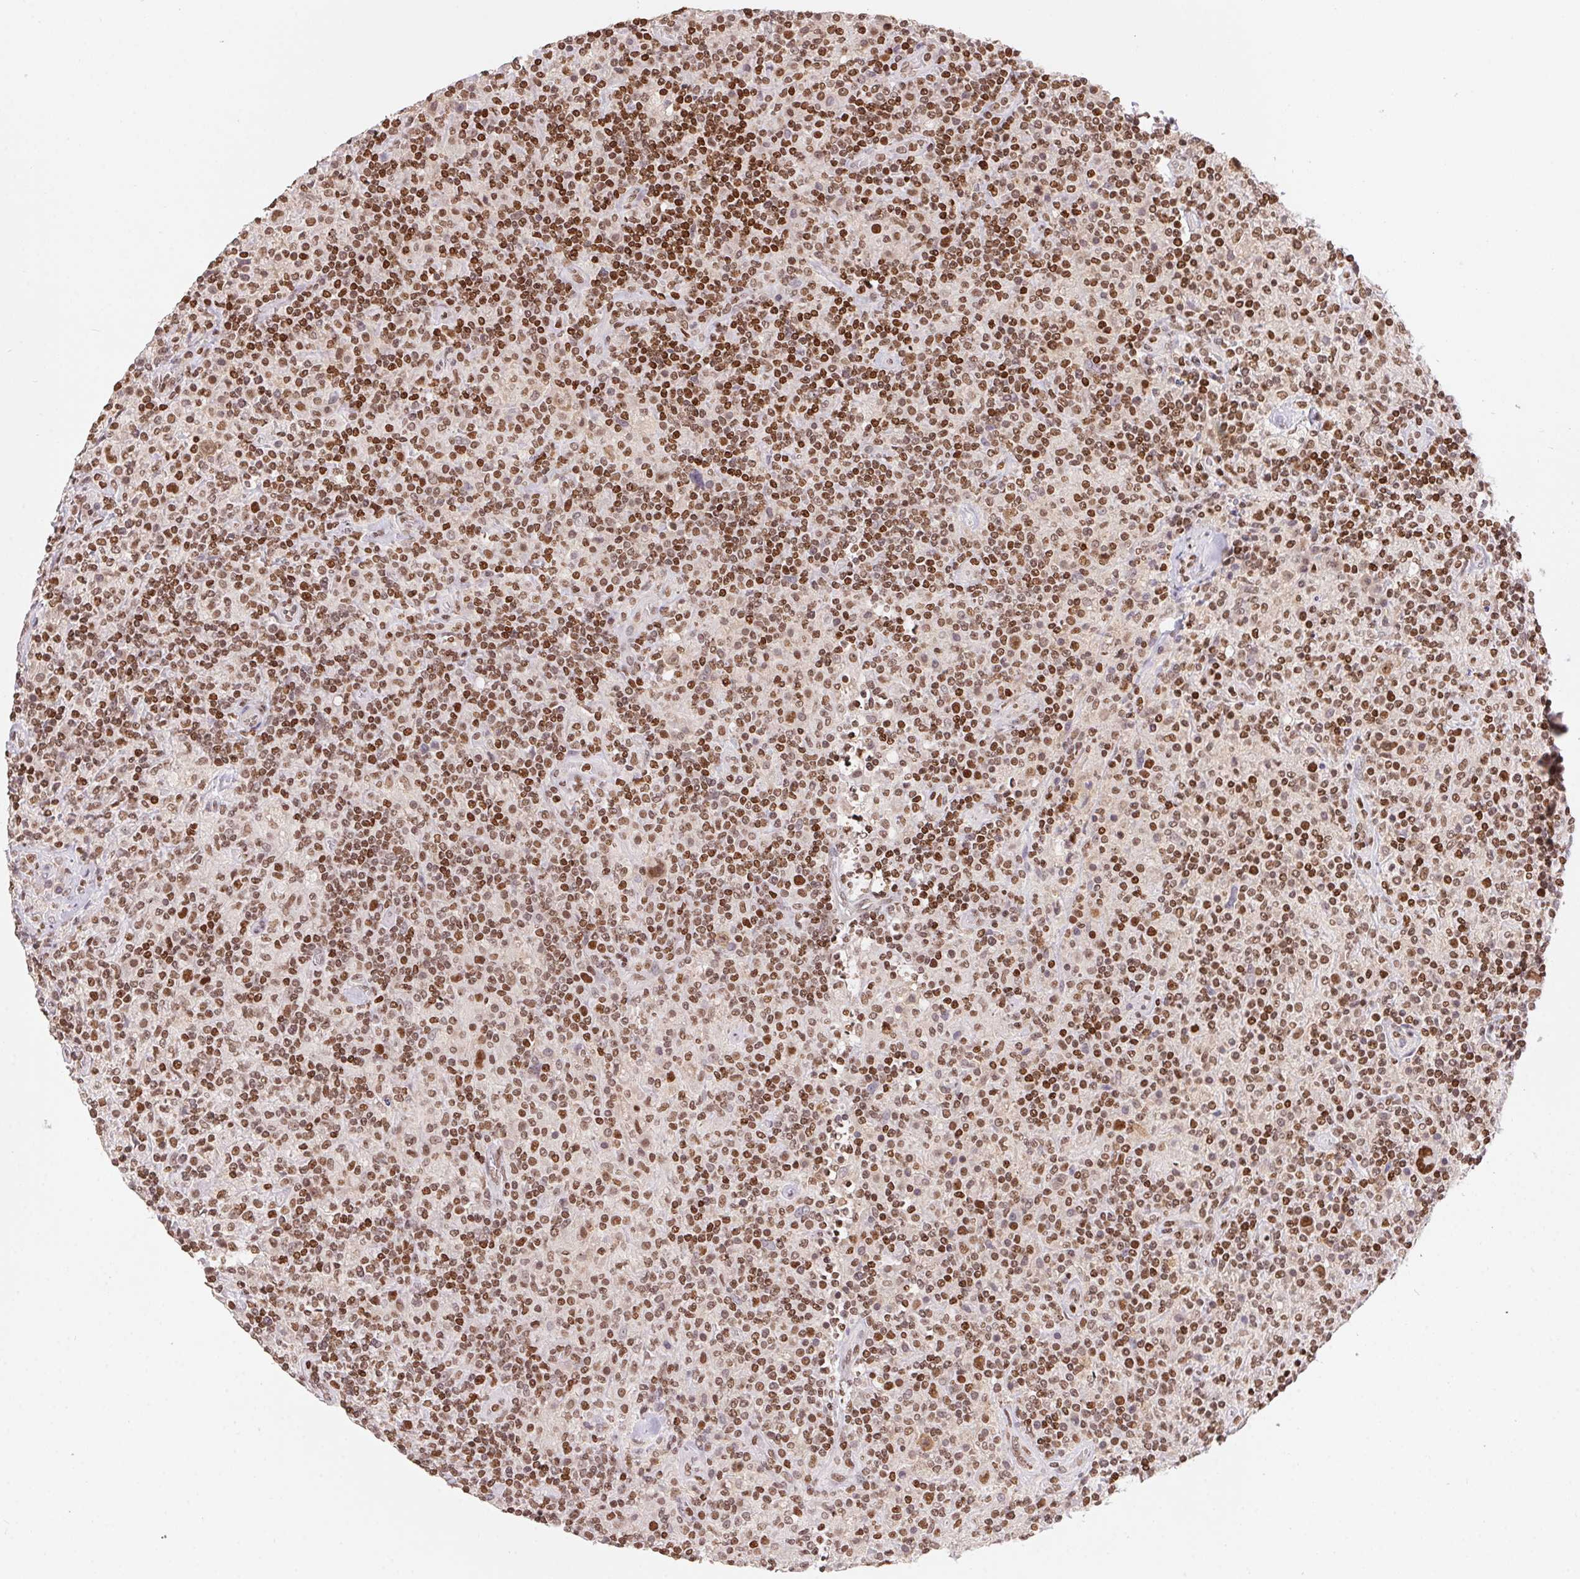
{"staining": {"intensity": "moderate", "quantity": ">75%", "location": "nuclear"}, "tissue": "lymphoma", "cell_type": "Tumor cells", "image_type": "cancer", "snomed": [{"axis": "morphology", "description": "Hodgkin's disease, NOS"}, {"axis": "topography", "description": "Lymph node"}], "caption": "Immunohistochemistry of human lymphoma shows medium levels of moderate nuclear expression in approximately >75% of tumor cells. (Stains: DAB (3,3'-diaminobenzidine) in brown, nuclei in blue, Microscopy: brightfield microscopy at high magnification).", "gene": "POLD3", "patient": {"sex": "male", "age": 70}}